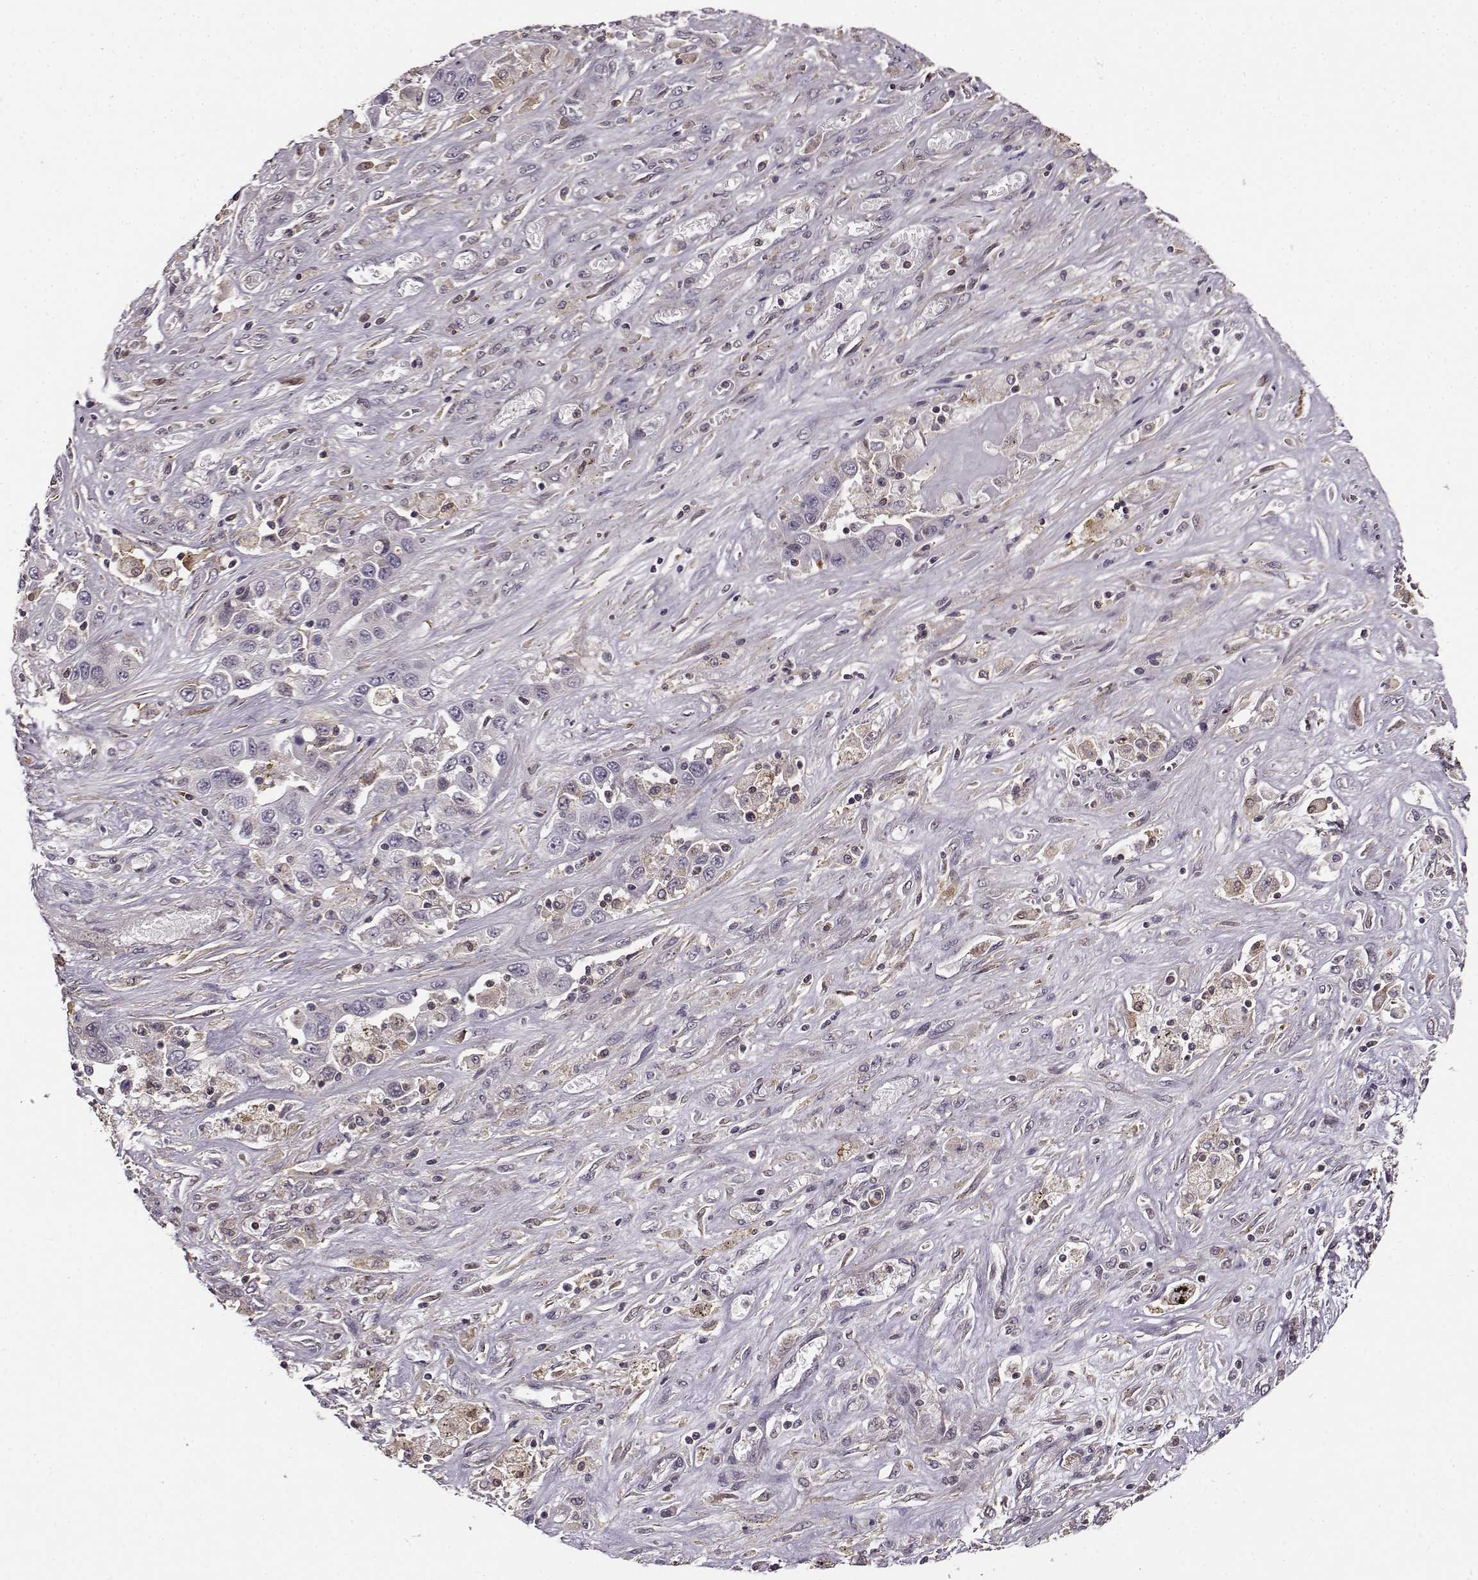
{"staining": {"intensity": "negative", "quantity": "none", "location": "none"}, "tissue": "liver cancer", "cell_type": "Tumor cells", "image_type": "cancer", "snomed": [{"axis": "morphology", "description": "Cholangiocarcinoma"}, {"axis": "topography", "description": "Liver"}], "caption": "Tumor cells show no significant protein expression in liver cancer.", "gene": "MFSD1", "patient": {"sex": "female", "age": 52}}